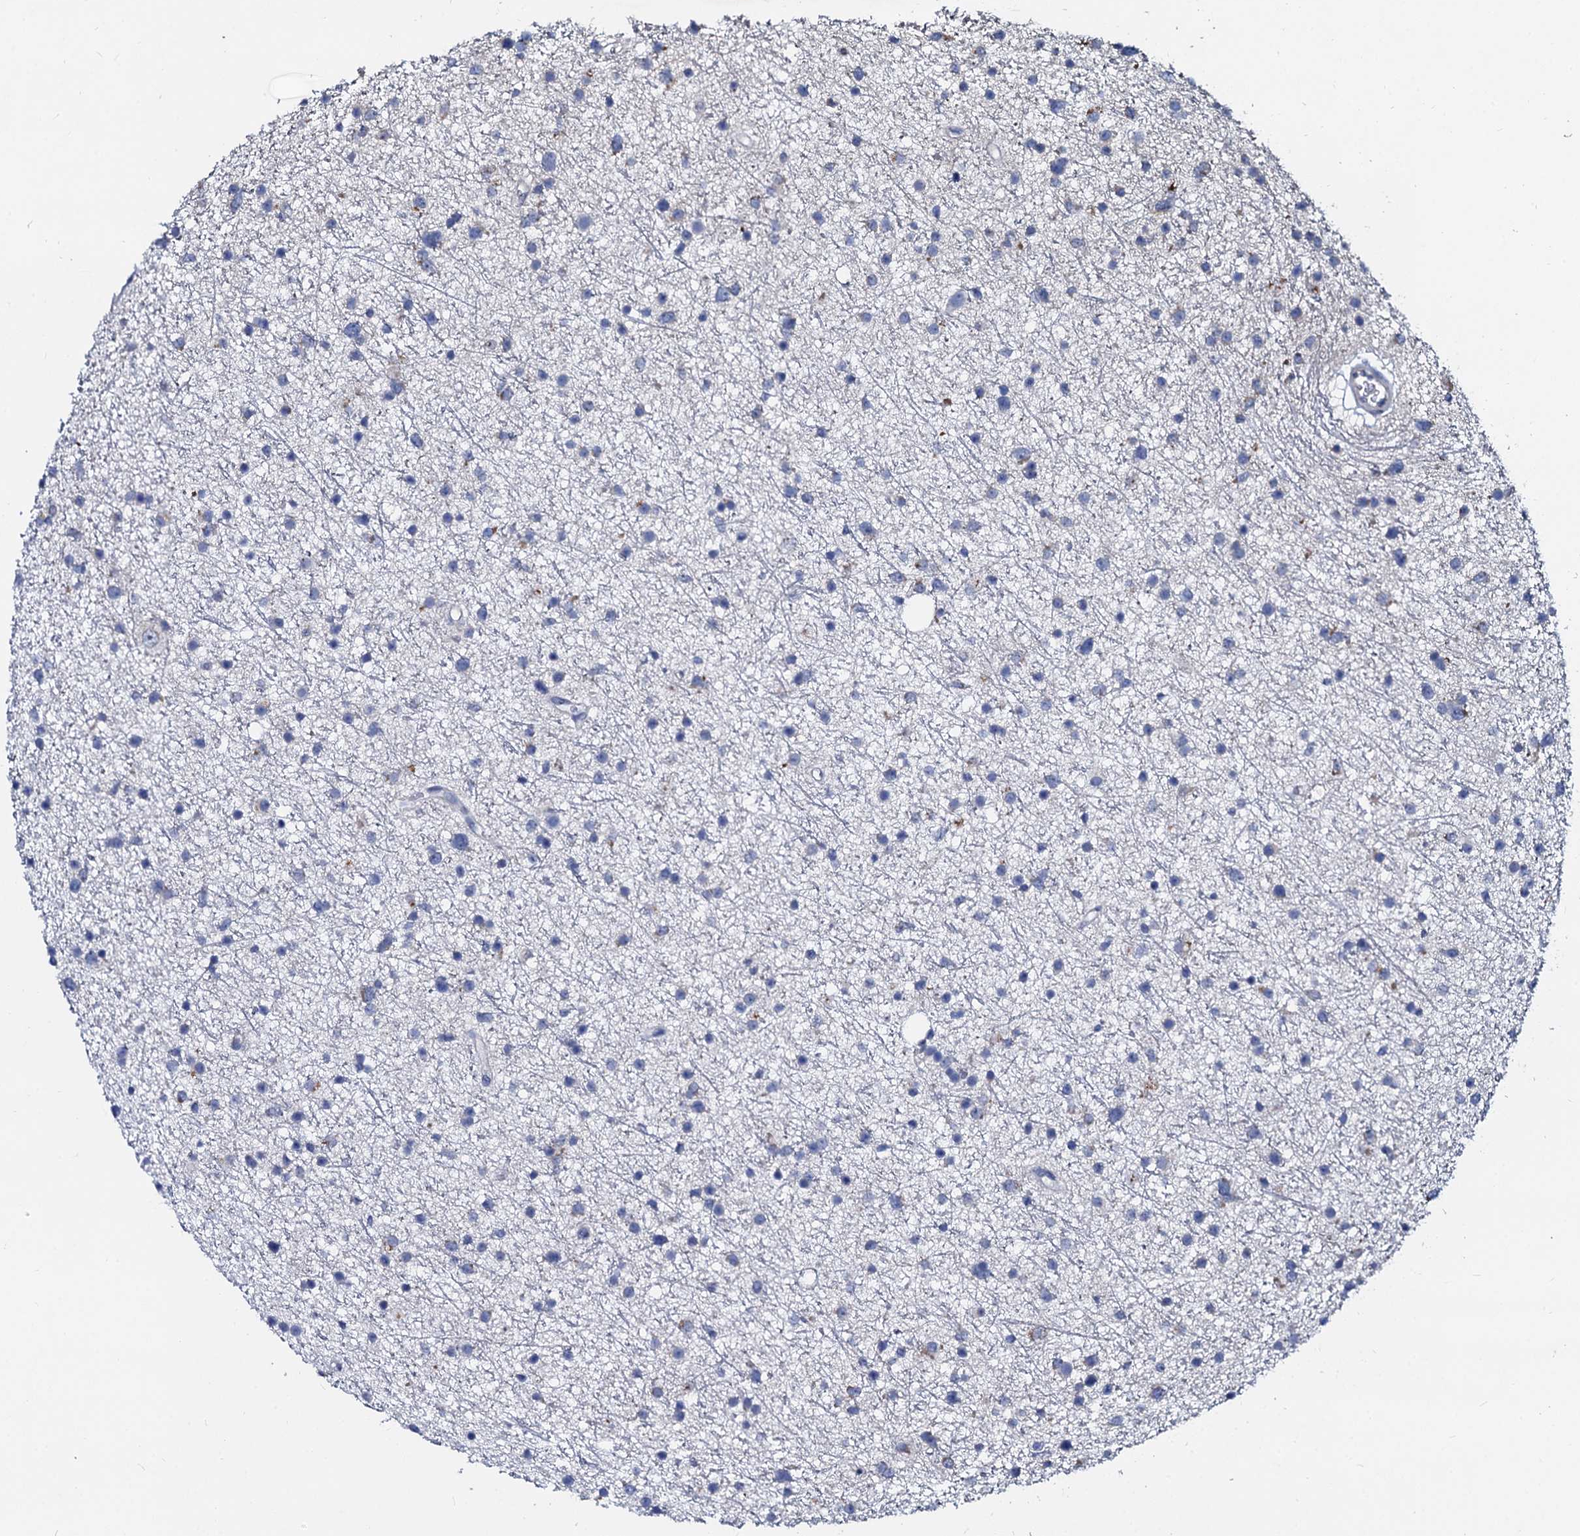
{"staining": {"intensity": "negative", "quantity": "none", "location": "none"}, "tissue": "glioma", "cell_type": "Tumor cells", "image_type": "cancer", "snomed": [{"axis": "morphology", "description": "Glioma, malignant, Low grade"}, {"axis": "topography", "description": "Cerebral cortex"}], "caption": "A photomicrograph of glioma stained for a protein displays no brown staining in tumor cells. (Brightfield microscopy of DAB (3,3'-diaminobenzidine) IHC at high magnification).", "gene": "SLC37A4", "patient": {"sex": "female", "age": 39}}